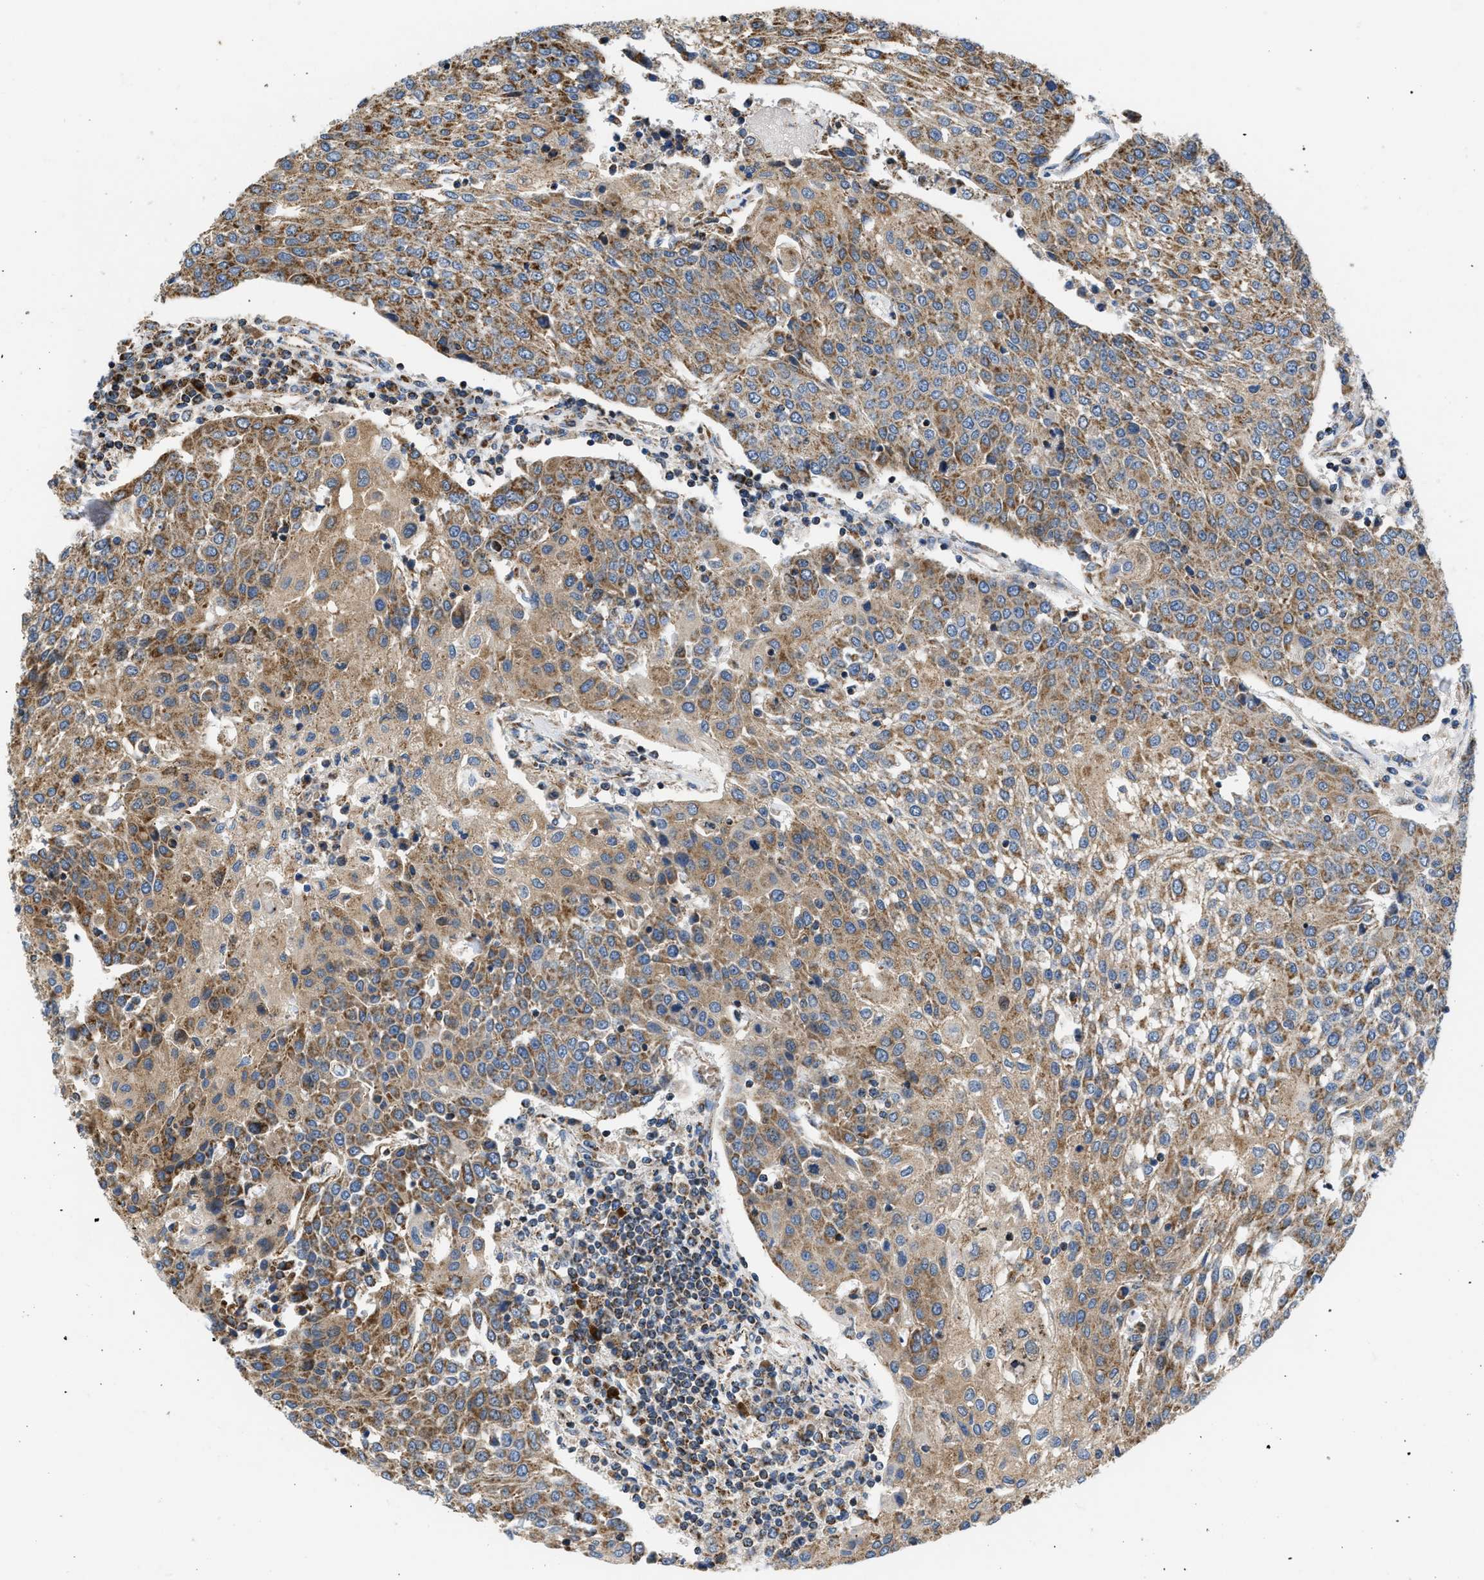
{"staining": {"intensity": "moderate", "quantity": ">75%", "location": "cytoplasmic/membranous"}, "tissue": "urothelial cancer", "cell_type": "Tumor cells", "image_type": "cancer", "snomed": [{"axis": "morphology", "description": "Urothelial carcinoma, High grade"}, {"axis": "topography", "description": "Urinary bladder"}], "caption": "About >75% of tumor cells in human urothelial carcinoma (high-grade) display moderate cytoplasmic/membranous protein expression as visualized by brown immunohistochemical staining.", "gene": "OPTN", "patient": {"sex": "female", "age": 85}}